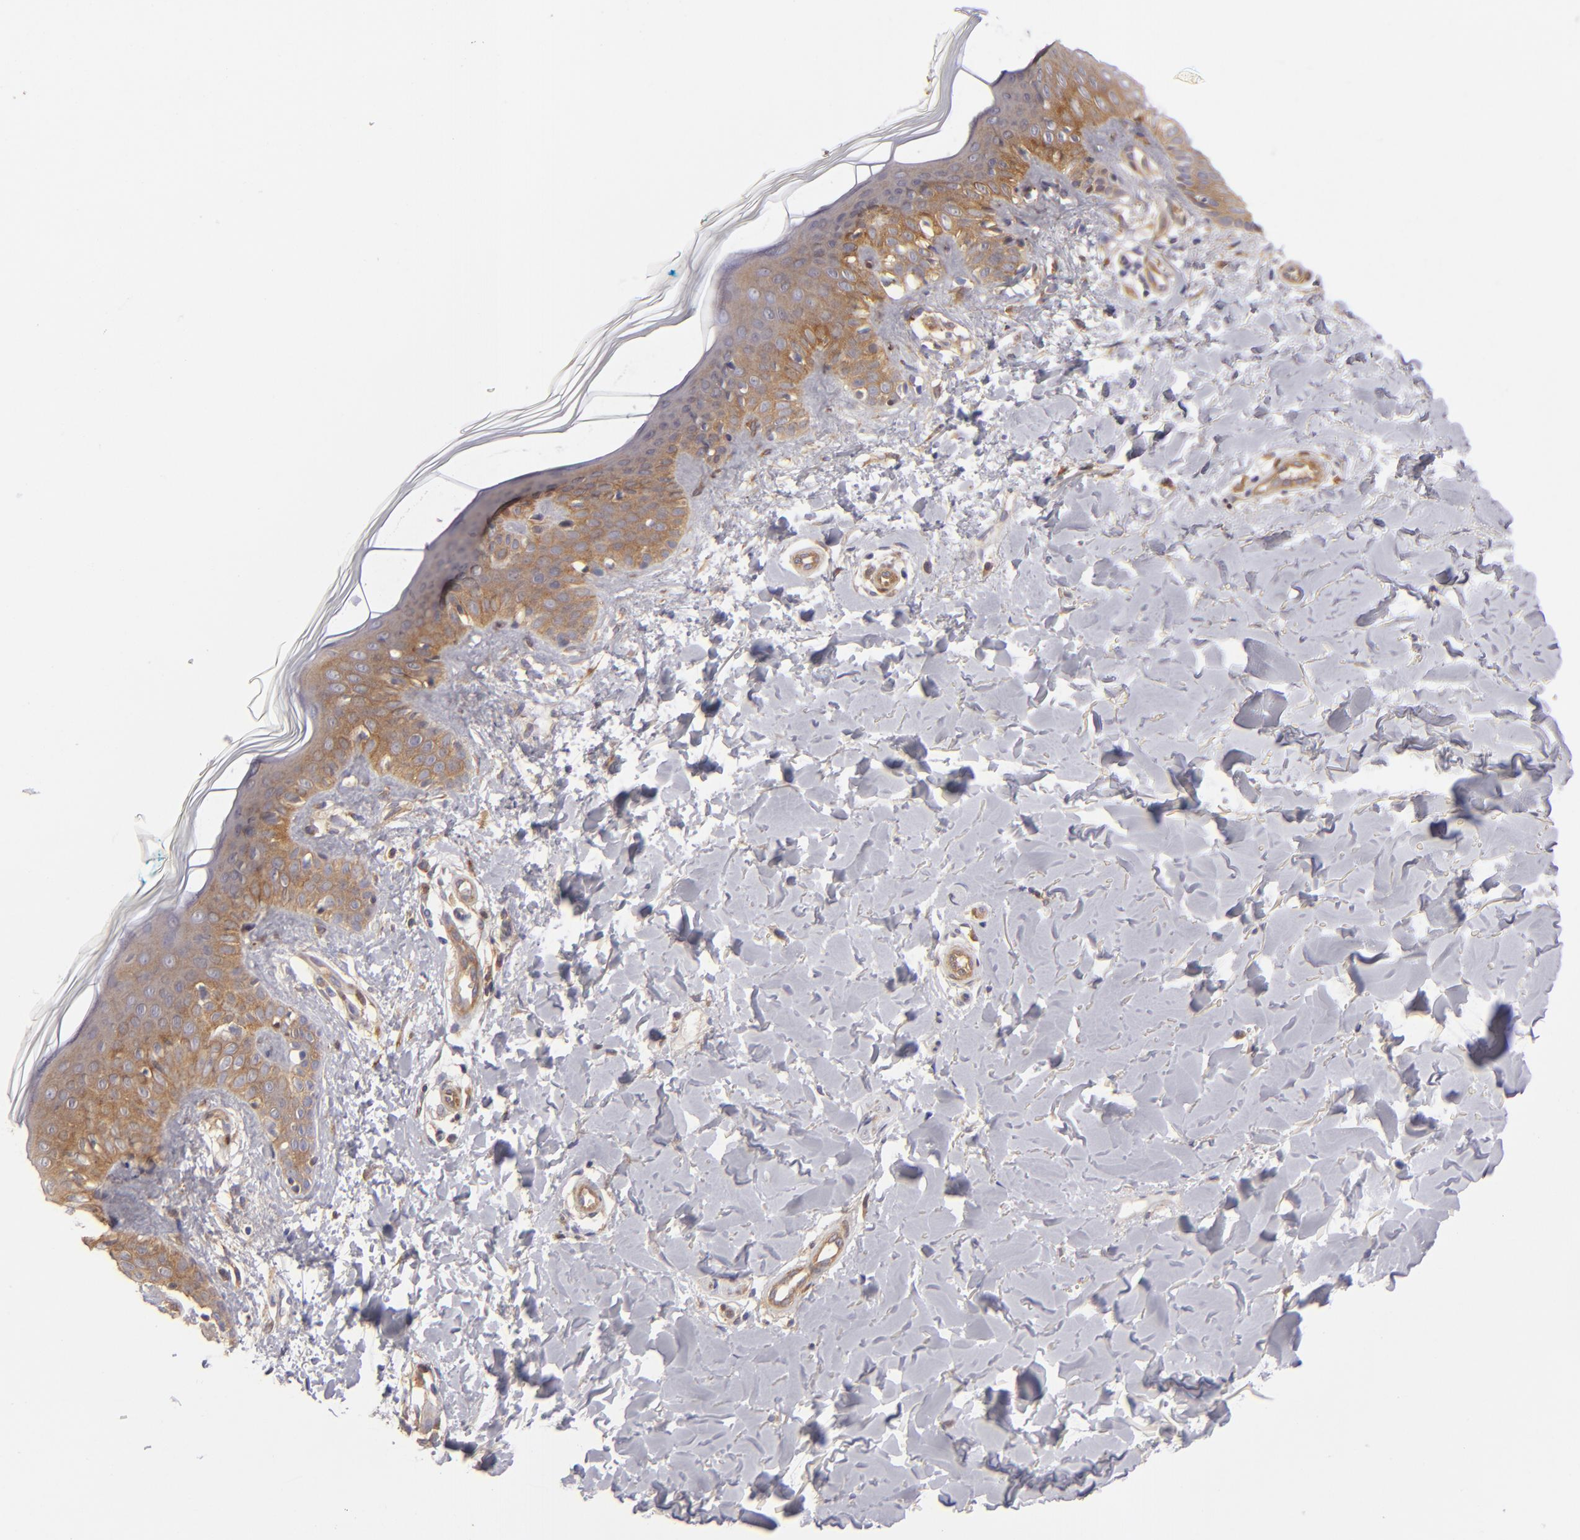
{"staining": {"intensity": "moderate", "quantity": "25%-75%", "location": "cytoplasmic/membranous"}, "tissue": "skin", "cell_type": "Fibroblasts", "image_type": "normal", "snomed": [{"axis": "morphology", "description": "Normal tissue, NOS"}, {"axis": "topography", "description": "Skin"}], "caption": "Skin stained with a brown dye demonstrates moderate cytoplasmic/membranous positive expression in approximately 25%-75% of fibroblasts.", "gene": "VCL", "patient": {"sex": "male", "age": 32}}